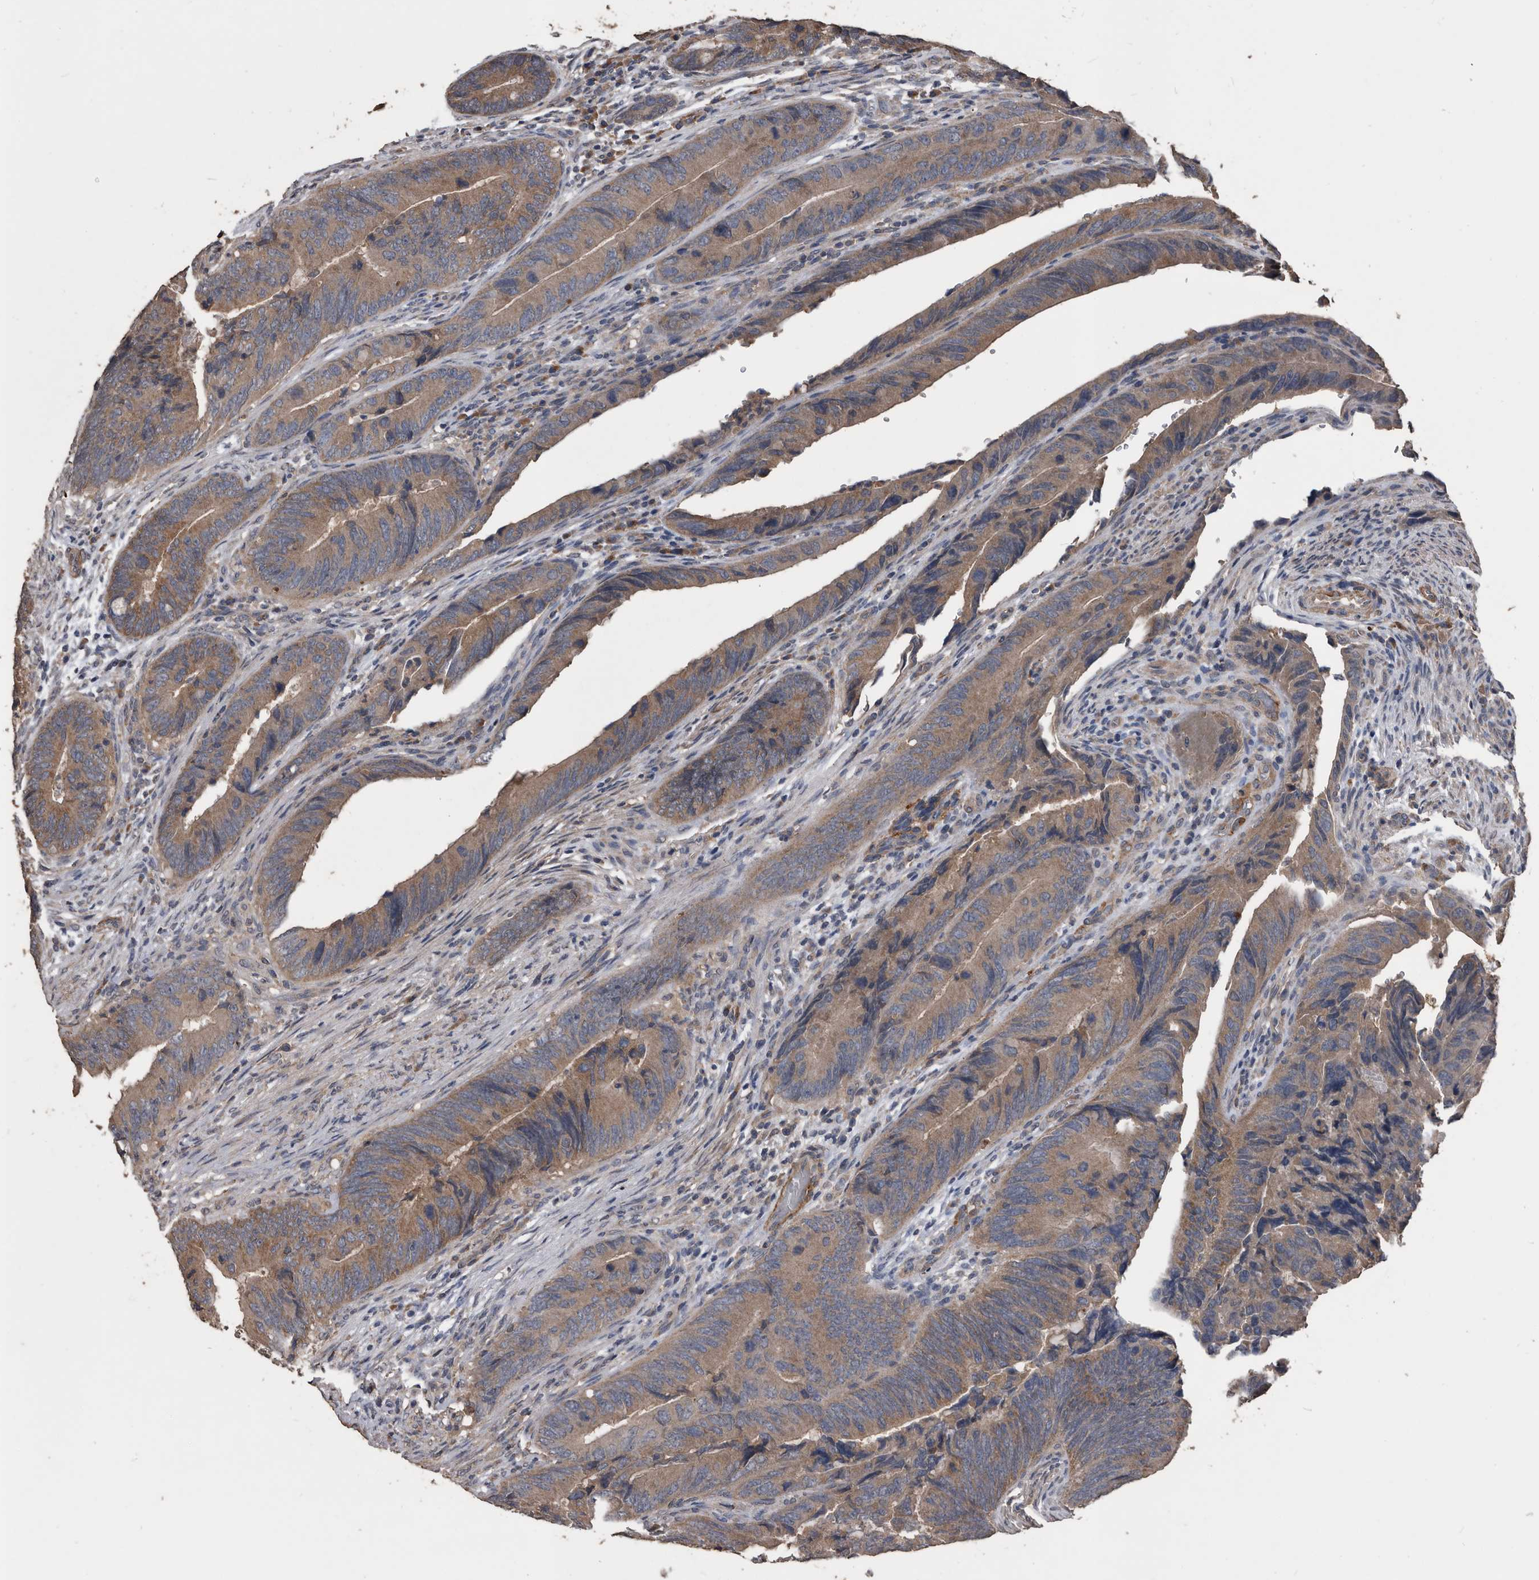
{"staining": {"intensity": "moderate", "quantity": ">75%", "location": "cytoplasmic/membranous"}, "tissue": "colorectal cancer", "cell_type": "Tumor cells", "image_type": "cancer", "snomed": [{"axis": "morphology", "description": "Normal tissue, NOS"}, {"axis": "morphology", "description": "Adenocarcinoma, NOS"}, {"axis": "topography", "description": "Colon"}], "caption": "Immunohistochemistry photomicrograph of neoplastic tissue: colorectal adenocarcinoma stained using immunohistochemistry (IHC) exhibits medium levels of moderate protein expression localized specifically in the cytoplasmic/membranous of tumor cells, appearing as a cytoplasmic/membranous brown color.", "gene": "NRBP1", "patient": {"sex": "male", "age": 56}}